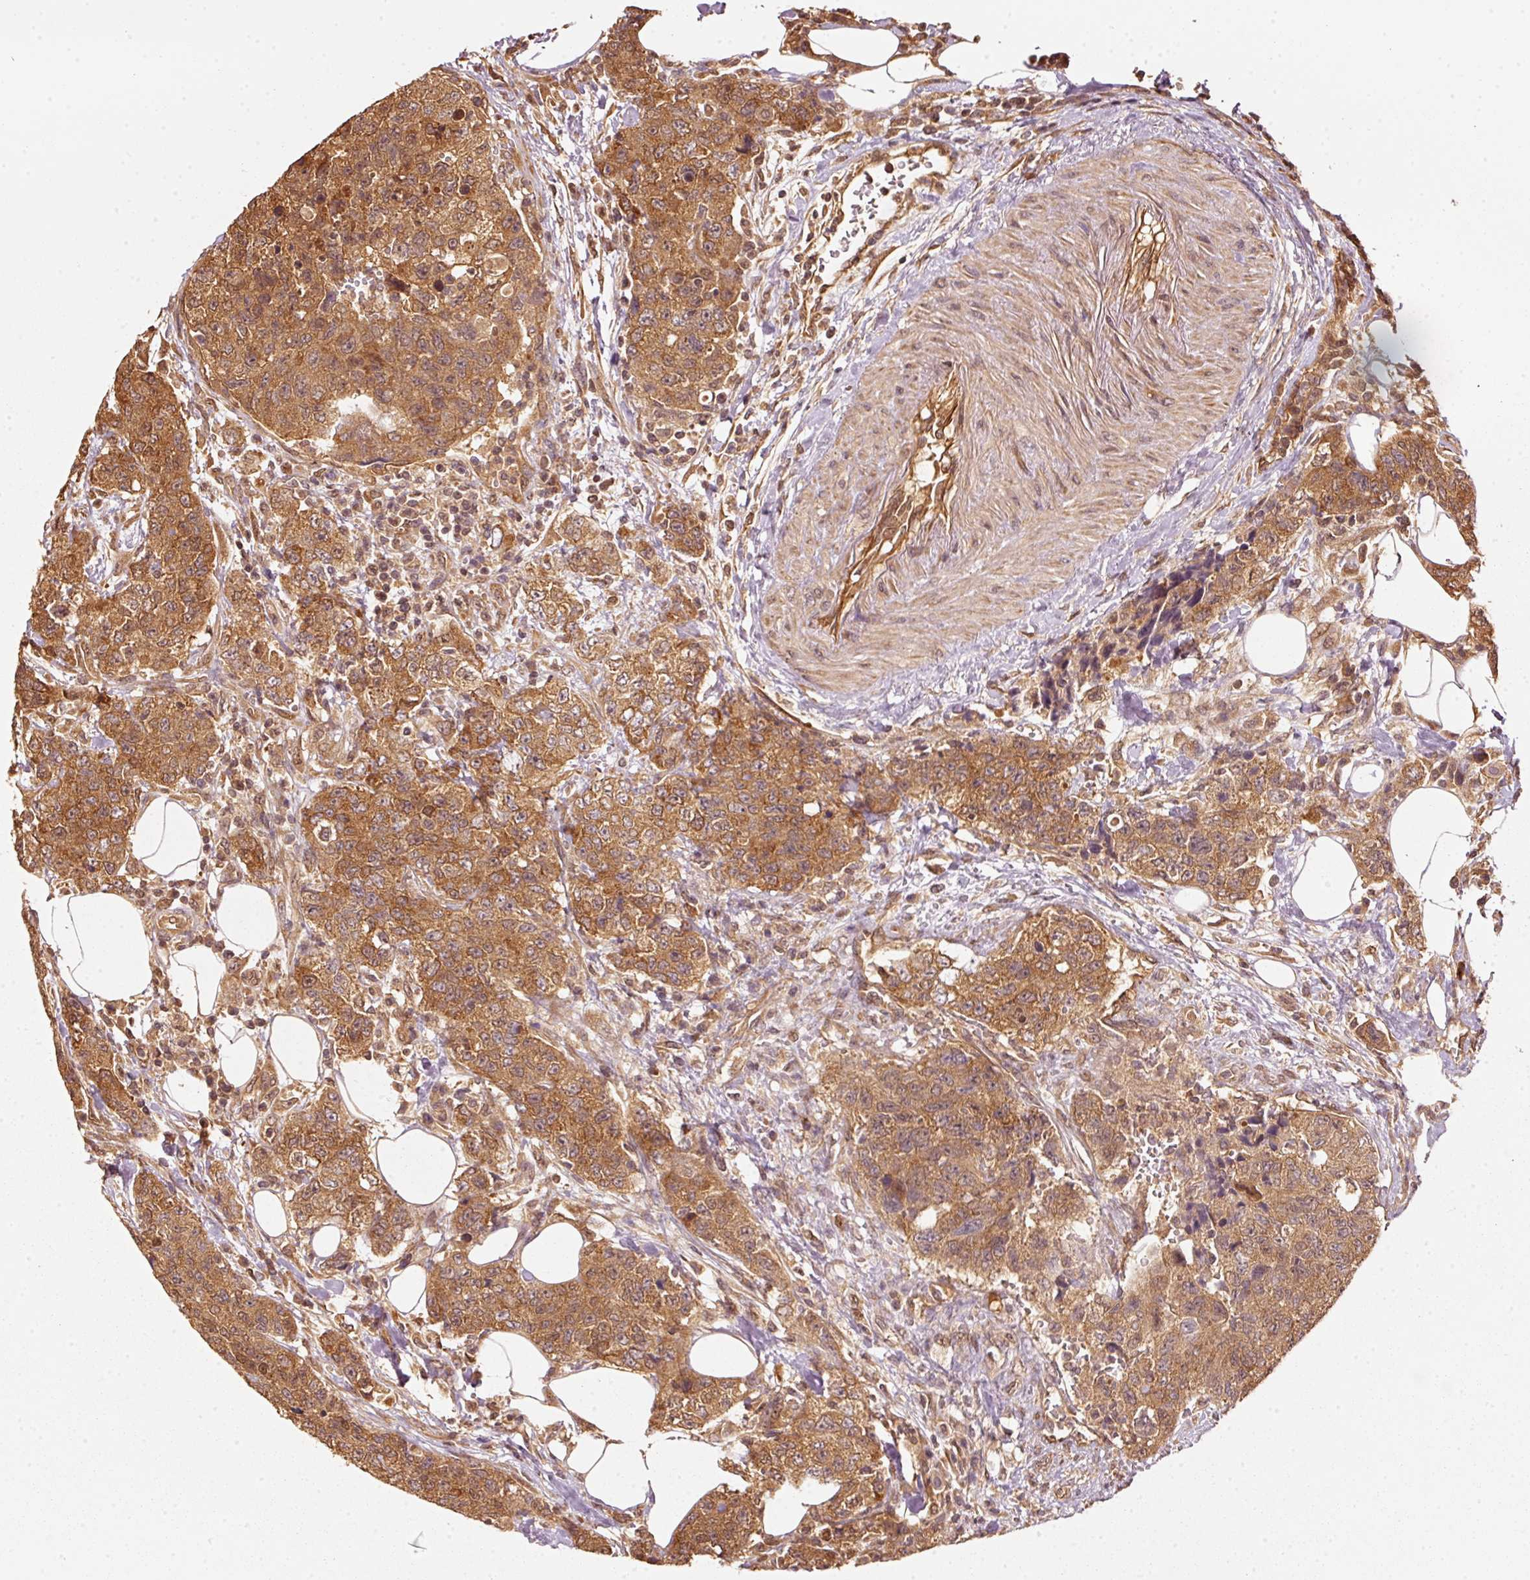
{"staining": {"intensity": "moderate", "quantity": ">75%", "location": "cytoplasmic/membranous"}, "tissue": "urothelial cancer", "cell_type": "Tumor cells", "image_type": "cancer", "snomed": [{"axis": "morphology", "description": "Urothelial carcinoma, High grade"}, {"axis": "topography", "description": "Urinary bladder"}], "caption": "DAB immunohistochemical staining of urothelial carcinoma (high-grade) demonstrates moderate cytoplasmic/membranous protein expression in approximately >75% of tumor cells.", "gene": "STAU1", "patient": {"sex": "female", "age": 78}}